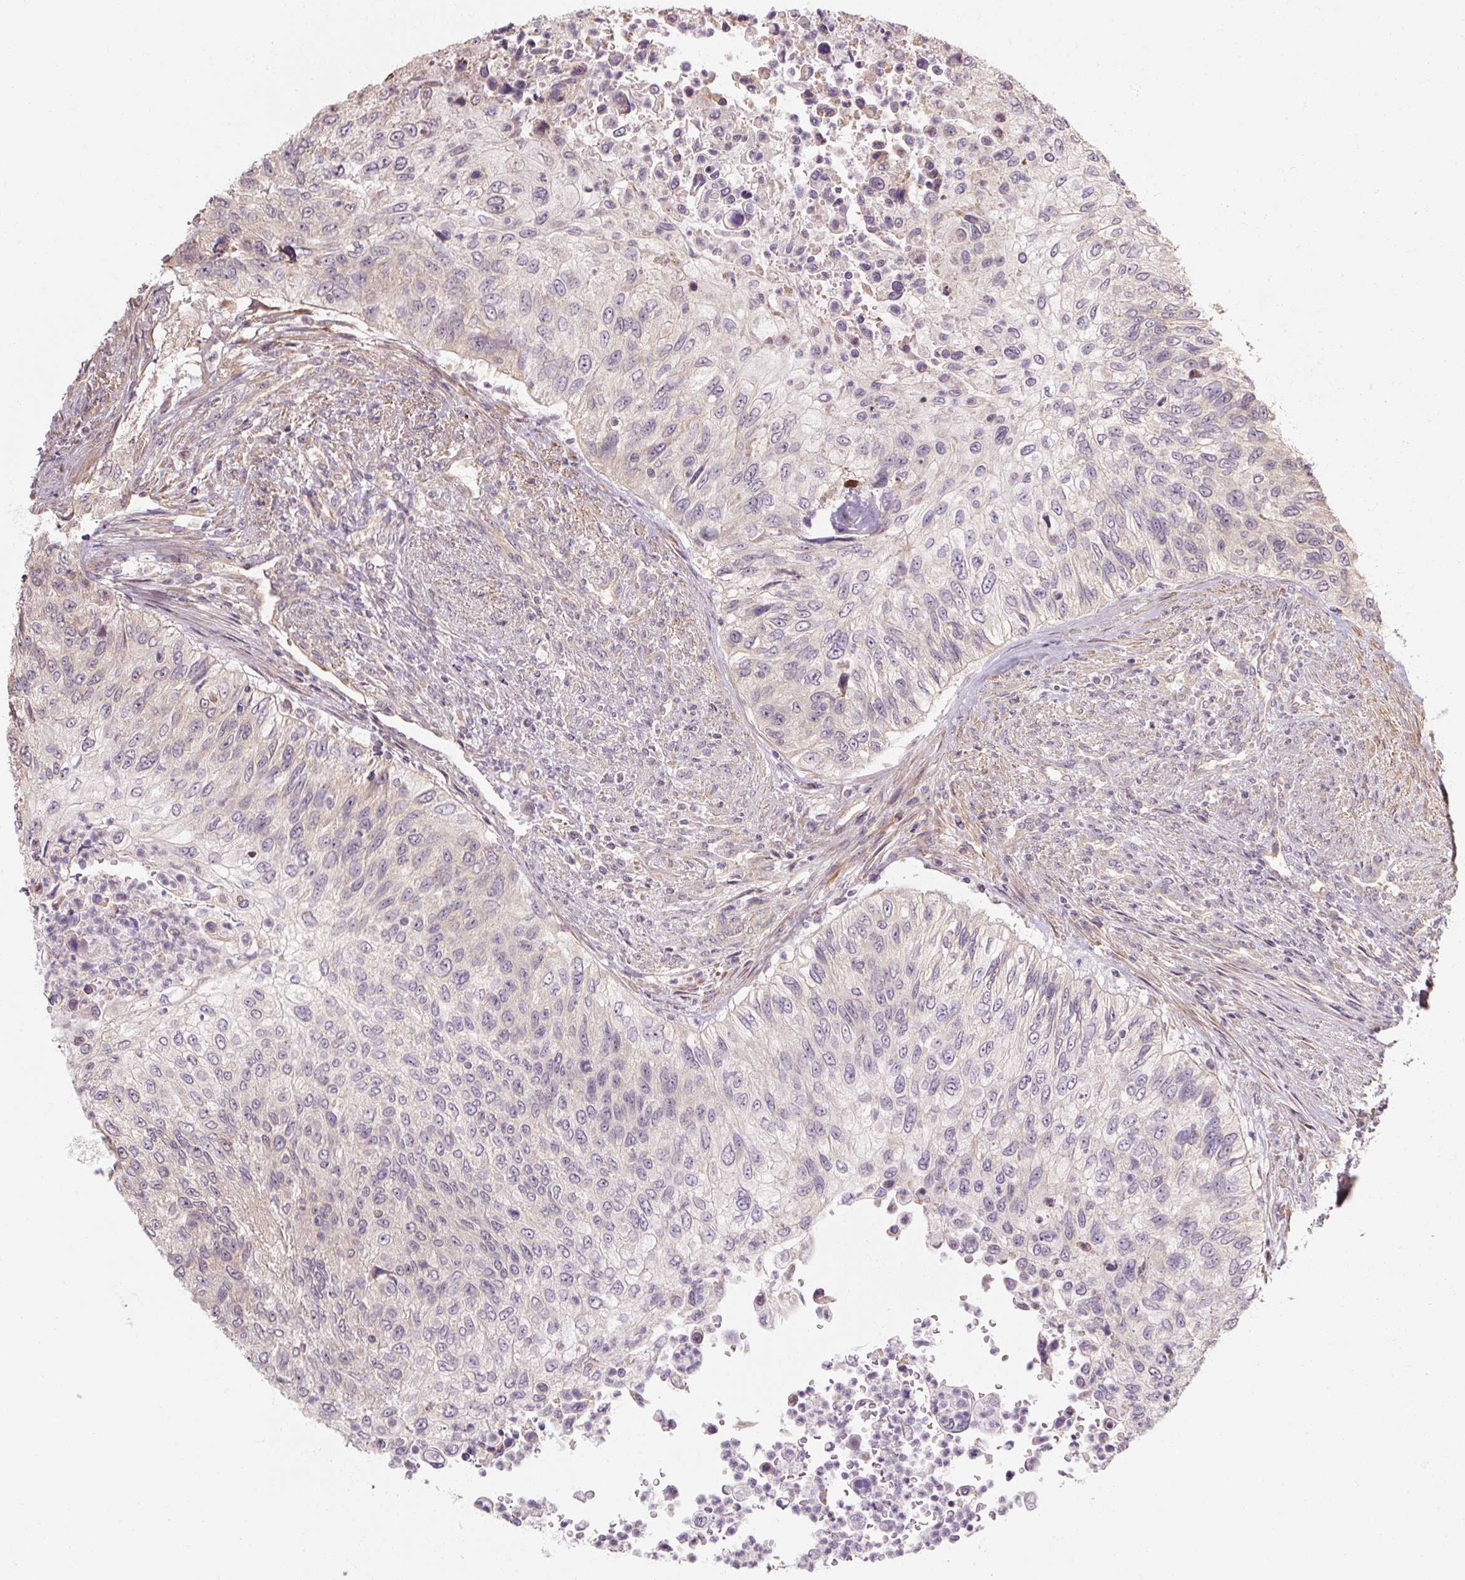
{"staining": {"intensity": "negative", "quantity": "none", "location": "none"}, "tissue": "urothelial cancer", "cell_type": "Tumor cells", "image_type": "cancer", "snomed": [{"axis": "morphology", "description": "Urothelial carcinoma, High grade"}, {"axis": "topography", "description": "Urinary bladder"}], "caption": "Human high-grade urothelial carcinoma stained for a protein using immunohistochemistry exhibits no positivity in tumor cells.", "gene": "RB1CC1", "patient": {"sex": "female", "age": 60}}